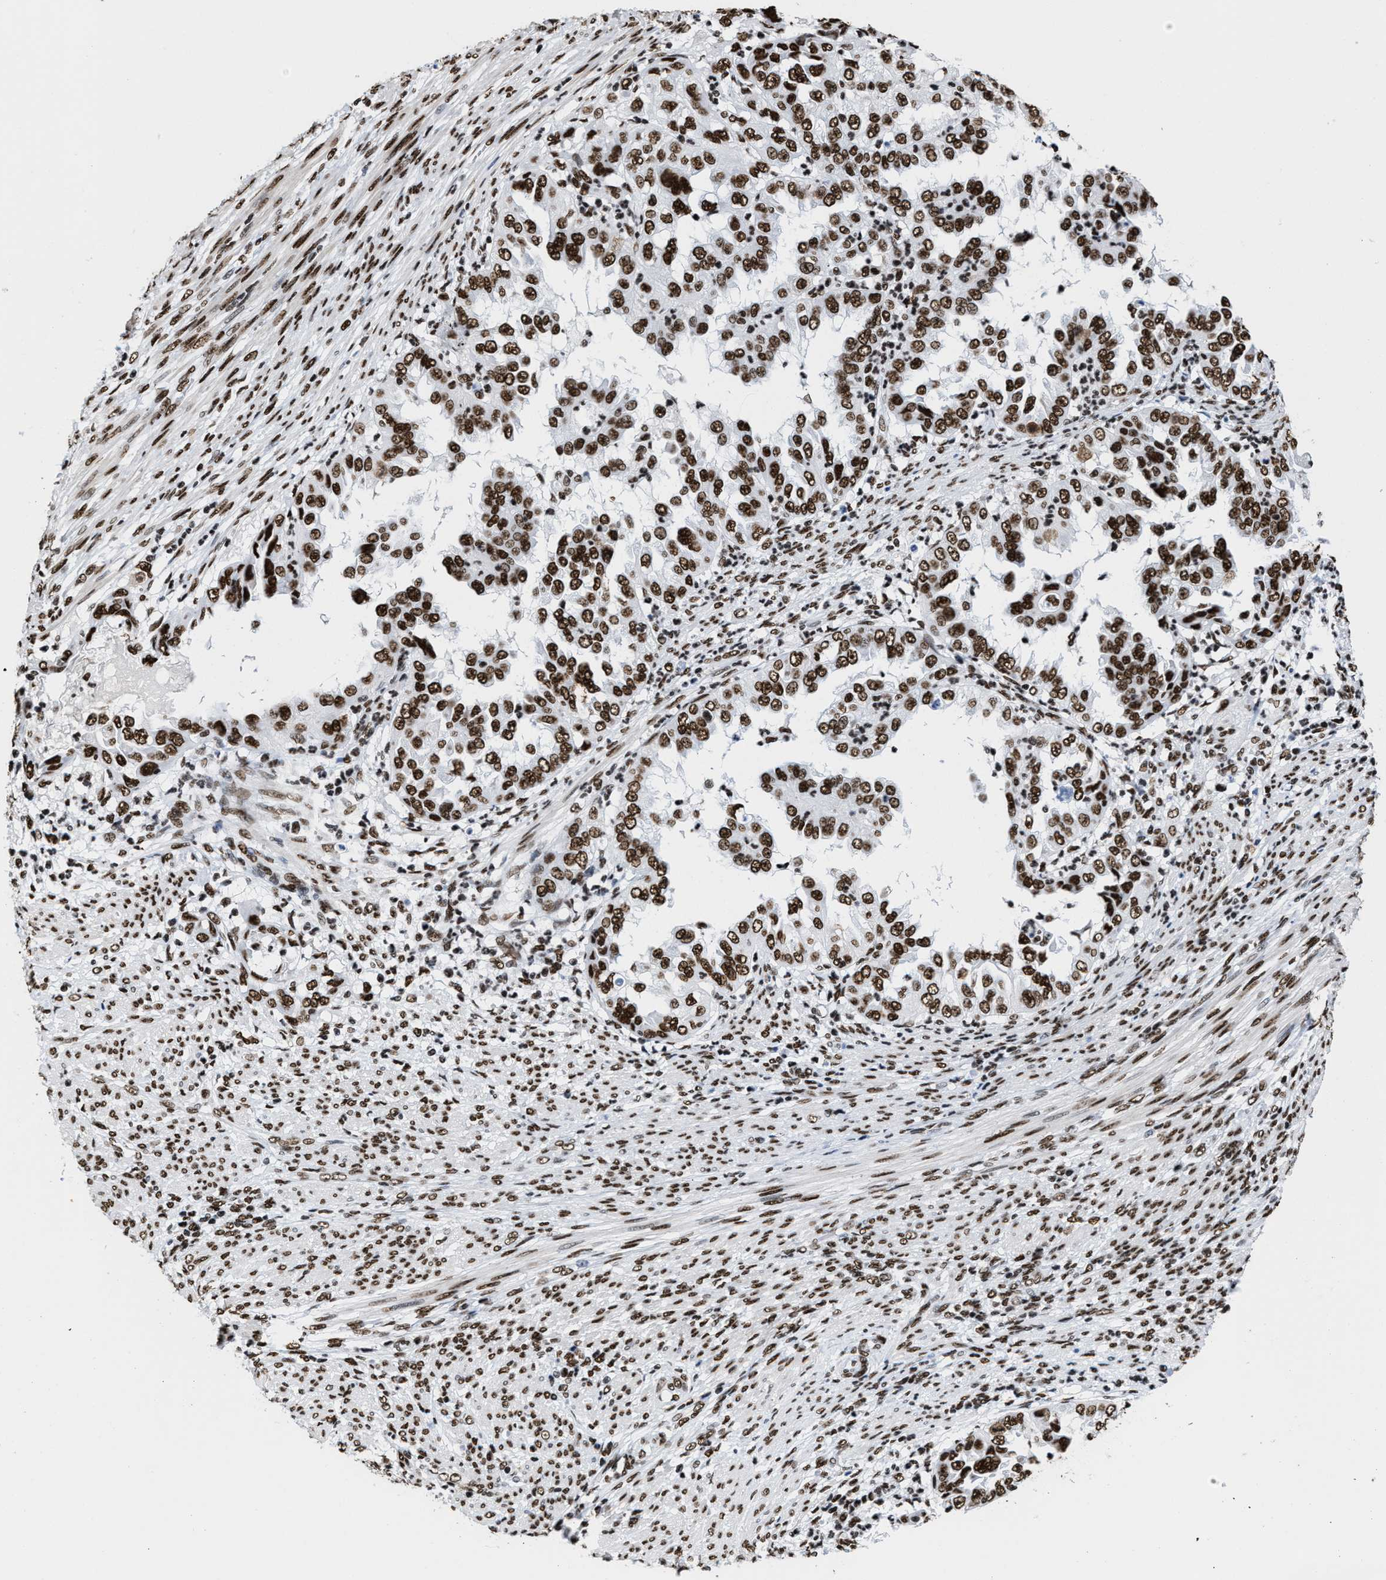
{"staining": {"intensity": "strong", "quantity": ">75%", "location": "nuclear"}, "tissue": "endometrial cancer", "cell_type": "Tumor cells", "image_type": "cancer", "snomed": [{"axis": "morphology", "description": "Adenocarcinoma, NOS"}, {"axis": "topography", "description": "Endometrium"}], "caption": "About >75% of tumor cells in human endometrial cancer (adenocarcinoma) display strong nuclear protein expression as visualized by brown immunohistochemical staining.", "gene": "SMARCC2", "patient": {"sex": "female", "age": 85}}